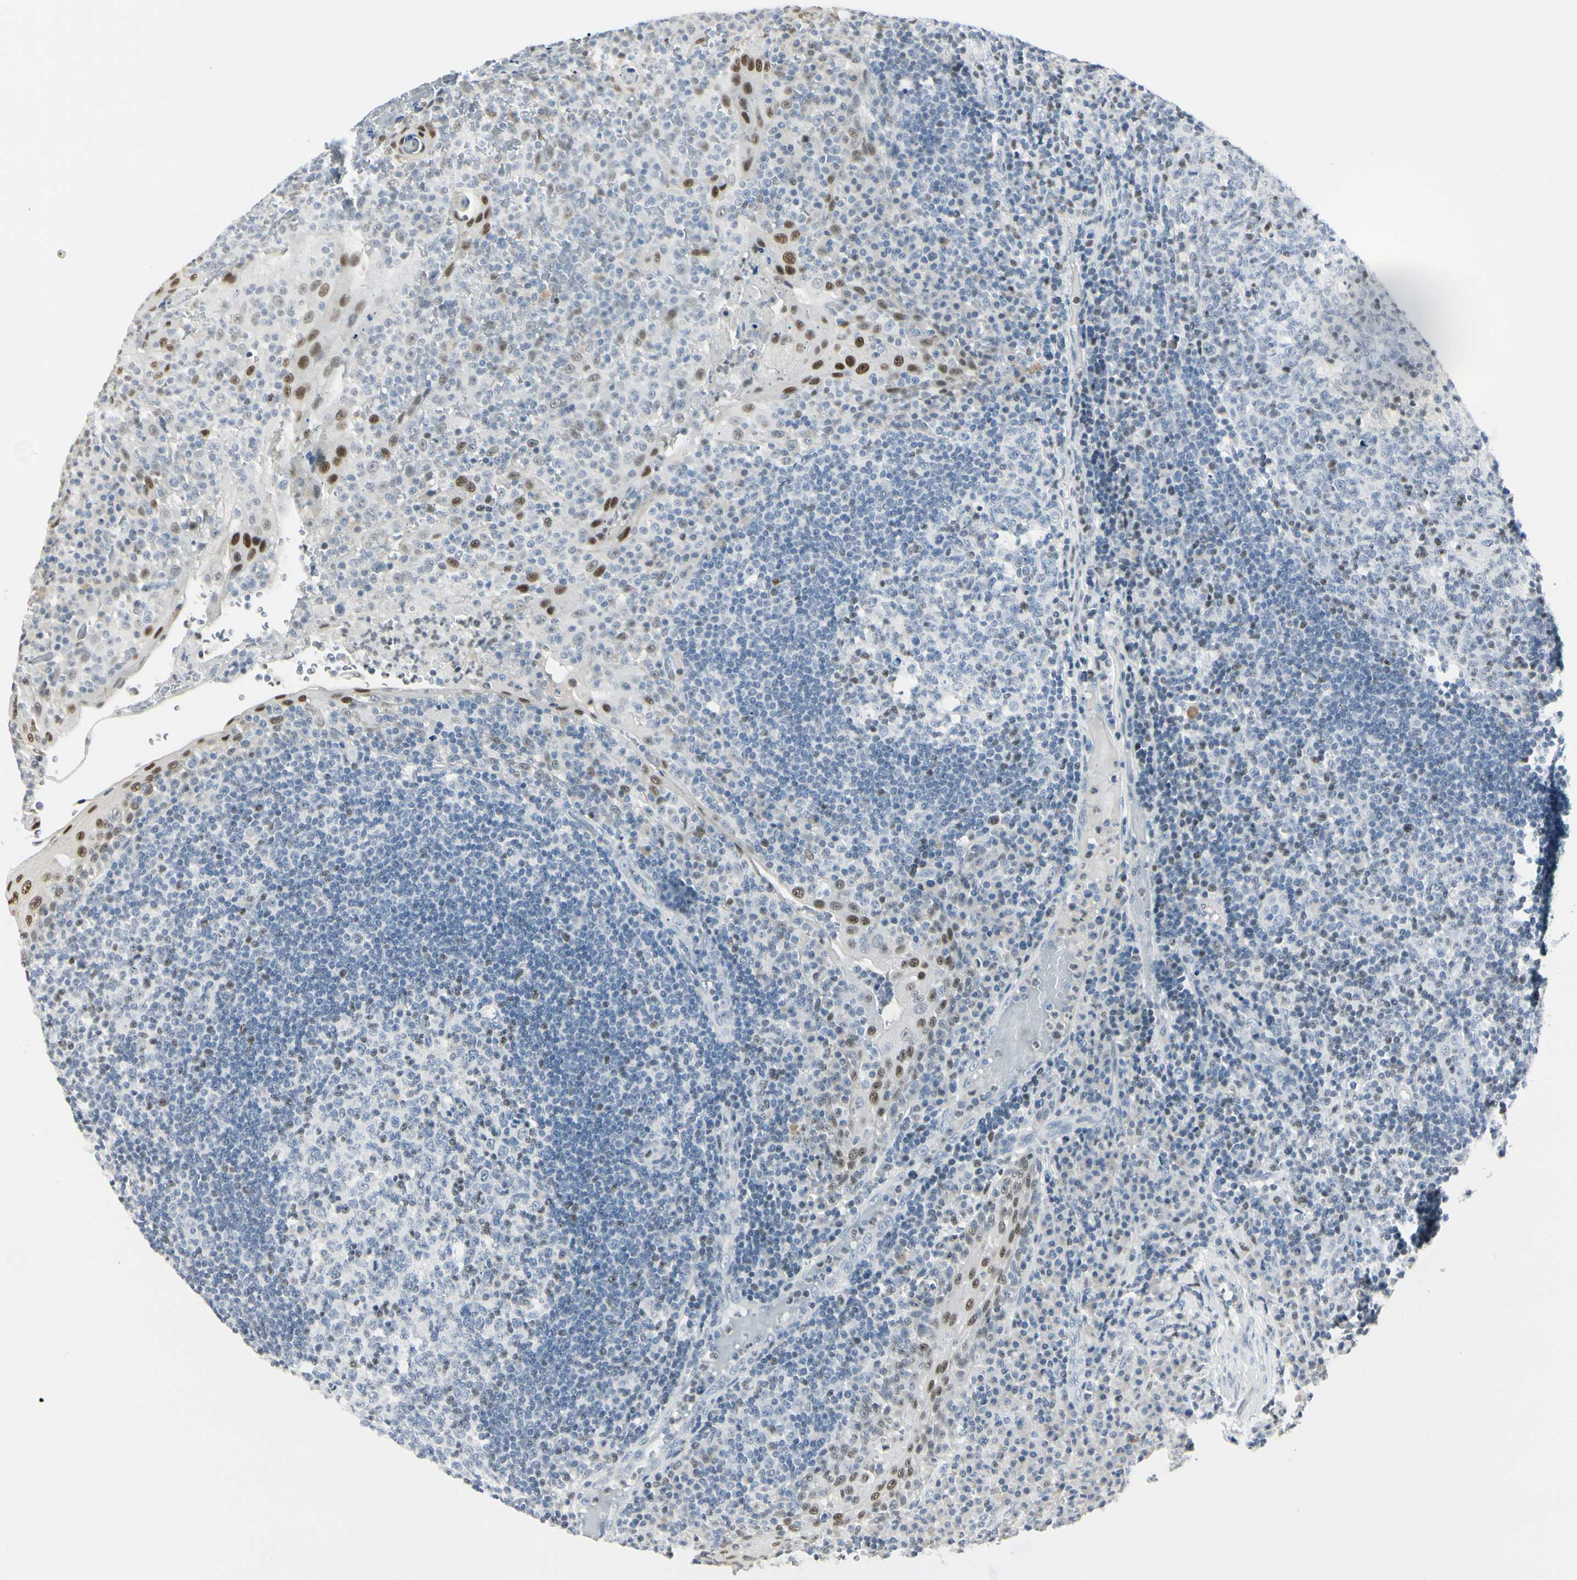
{"staining": {"intensity": "weak", "quantity": "<25%", "location": "nuclear"}, "tissue": "tonsil", "cell_type": "Germinal center cells", "image_type": "normal", "snomed": [{"axis": "morphology", "description": "Normal tissue, NOS"}, {"axis": "topography", "description": "Tonsil"}], "caption": "Immunohistochemistry (IHC) of unremarkable human tonsil shows no expression in germinal center cells. (DAB immunohistochemistry (IHC) with hematoxylin counter stain).", "gene": "ZBTB7B", "patient": {"sex": "female", "age": 40}}